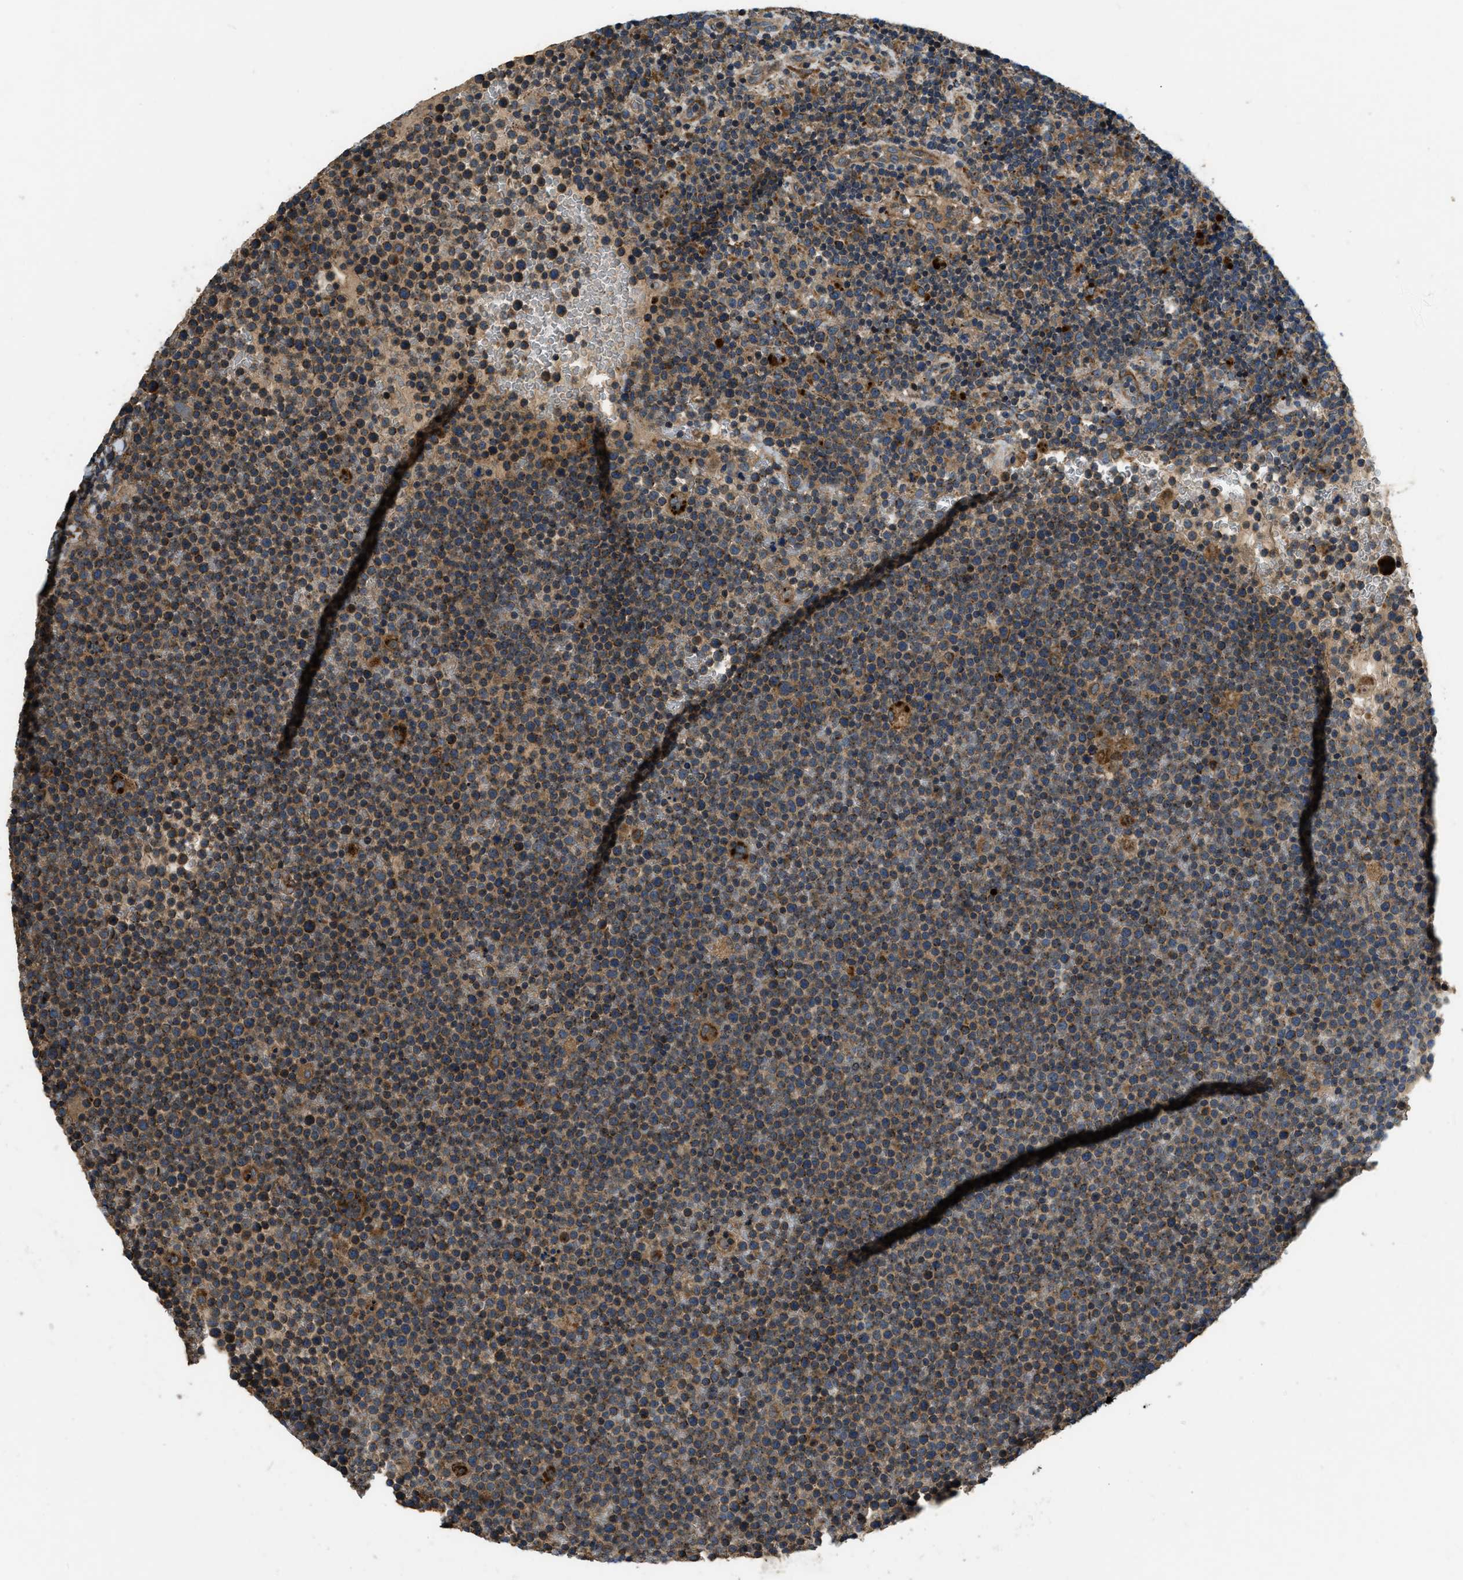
{"staining": {"intensity": "strong", "quantity": "25%-75%", "location": "cytoplasmic/membranous"}, "tissue": "lymphoma", "cell_type": "Tumor cells", "image_type": "cancer", "snomed": [{"axis": "morphology", "description": "Malignant lymphoma, non-Hodgkin's type, High grade"}, {"axis": "topography", "description": "Lymph node"}], "caption": "The immunohistochemical stain labels strong cytoplasmic/membranous expression in tumor cells of malignant lymphoma, non-Hodgkin's type (high-grade) tissue.", "gene": "GGH", "patient": {"sex": "male", "age": 61}}